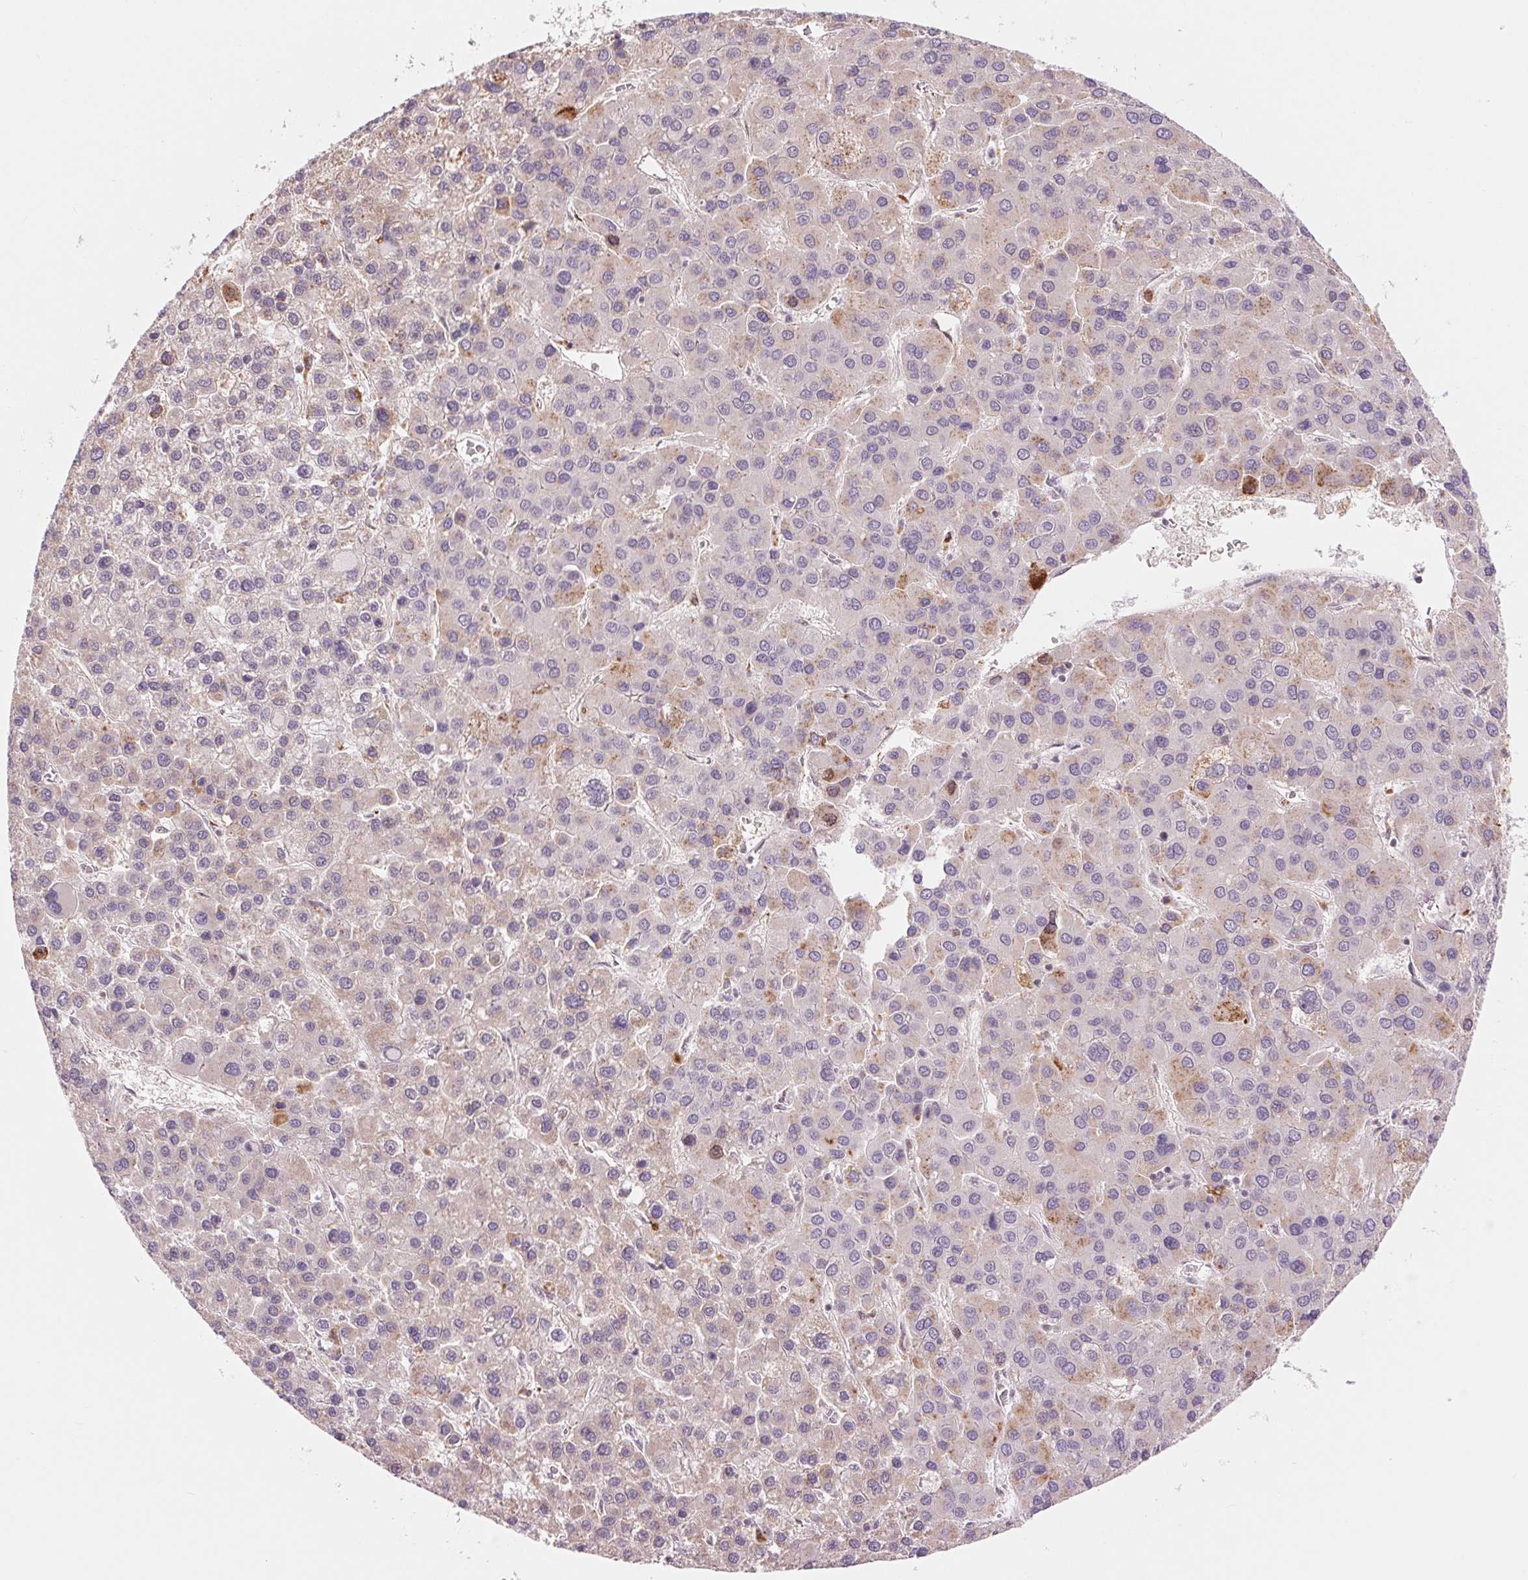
{"staining": {"intensity": "weak", "quantity": "<25%", "location": "cytoplasmic/membranous"}, "tissue": "liver cancer", "cell_type": "Tumor cells", "image_type": "cancer", "snomed": [{"axis": "morphology", "description": "Carcinoma, Hepatocellular, NOS"}, {"axis": "topography", "description": "Liver"}], "caption": "Liver hepatocellular carcinoma was stained to show a protein in brown. There is no significant staining in tumor cells. (DAB immunohistochemistry (IHC), high magnification).", "gene": "ARHGAP32", "patient": {"sex": "female", "age": 41}}